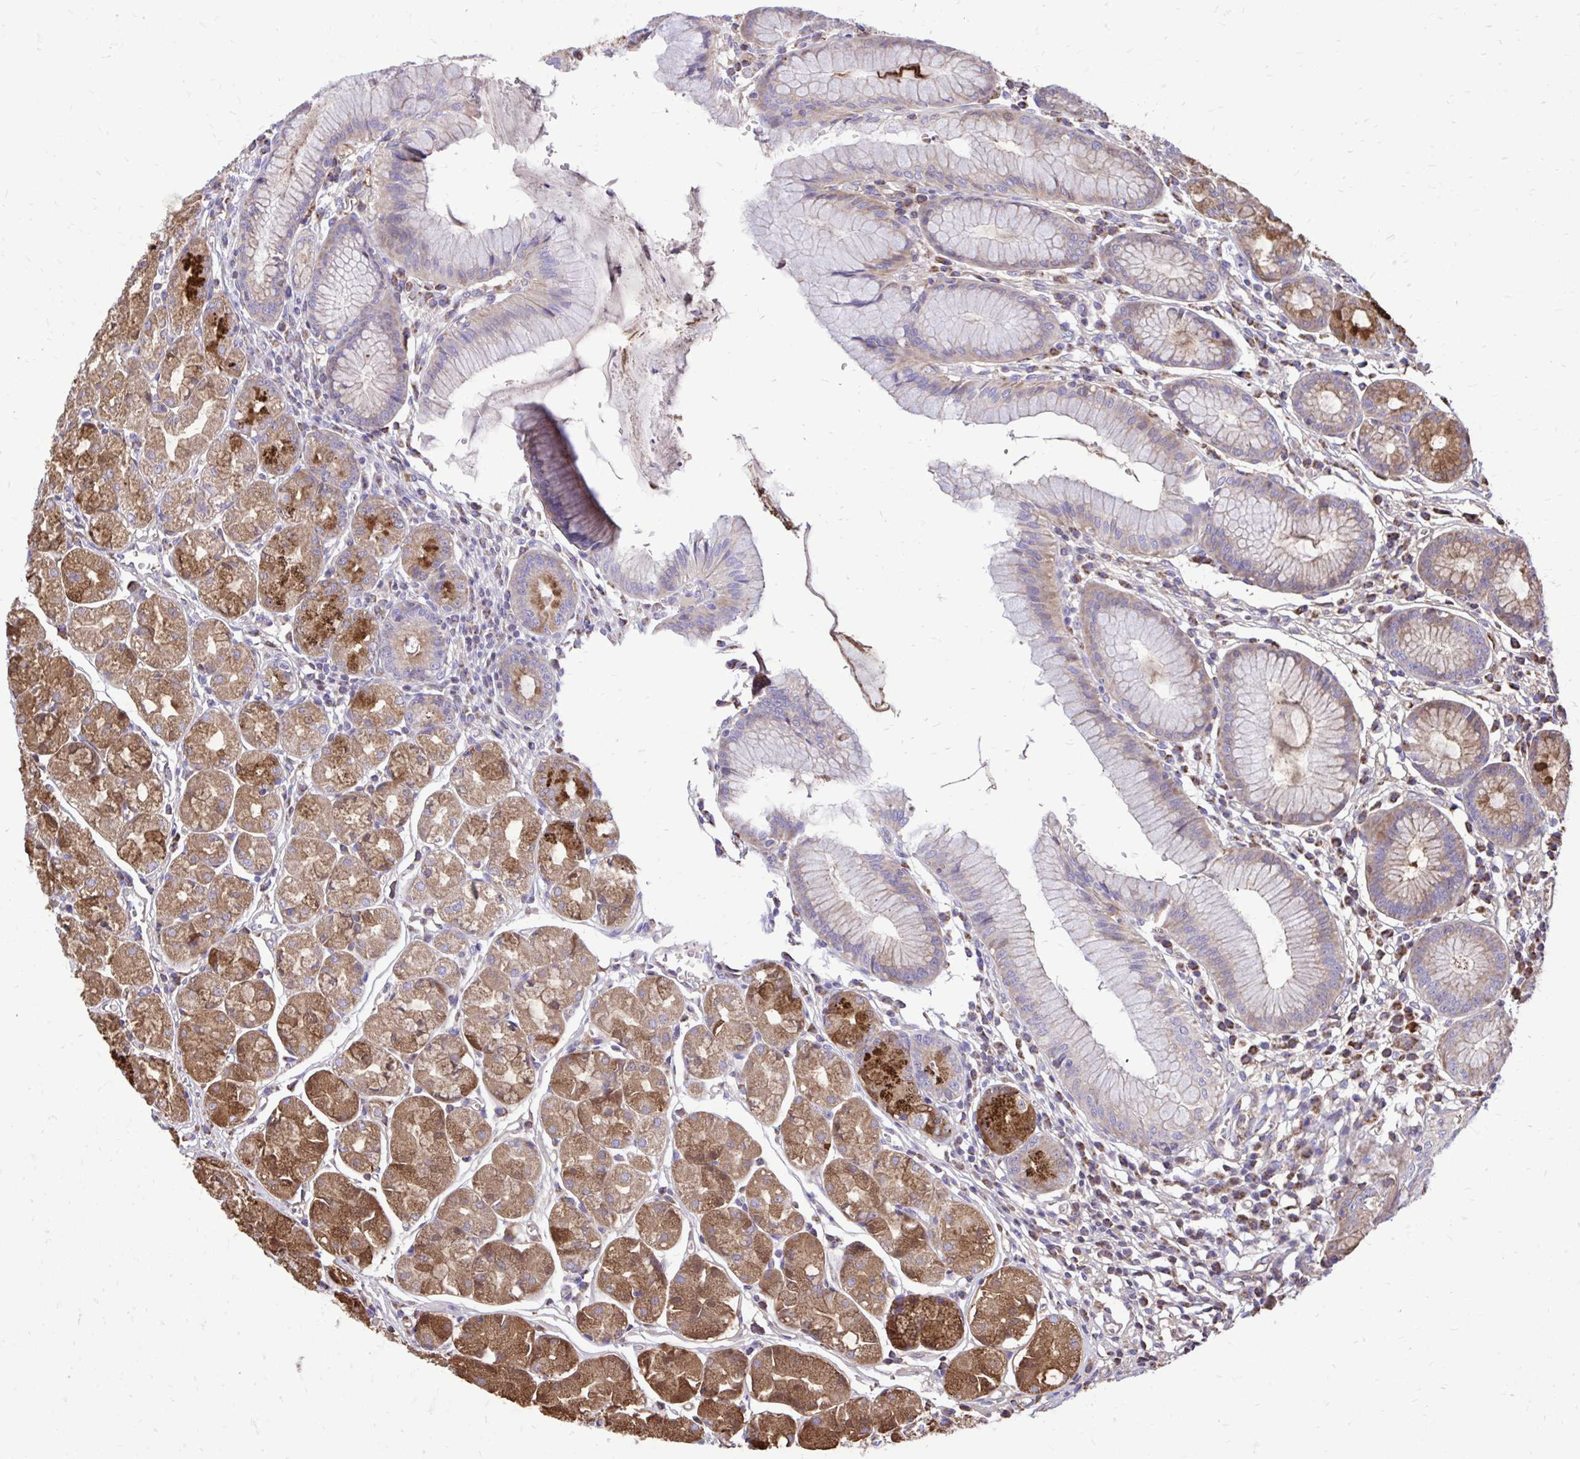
{"staining": {"intensity": "strong", "quantity": "25%-75%", "location": "cytoplasmic/membranous"}, "tissue": "stomach", "cell_type": "Glandular cells", "image_type": "normal", "snomed": [{"axis": "morphology", "description": "Normal tissue, NOS"}, {"axis": "topography", "description": "Stomach"}], "caption": "About 25%-75% of glandular cells in normal stomach demonstrate strong cytoplasmic/membranous protein positivity as visualized by brown immunohistochemical staining.", "gene": "ATP13A2", "patient": {"sex": "male", "age": 55}}